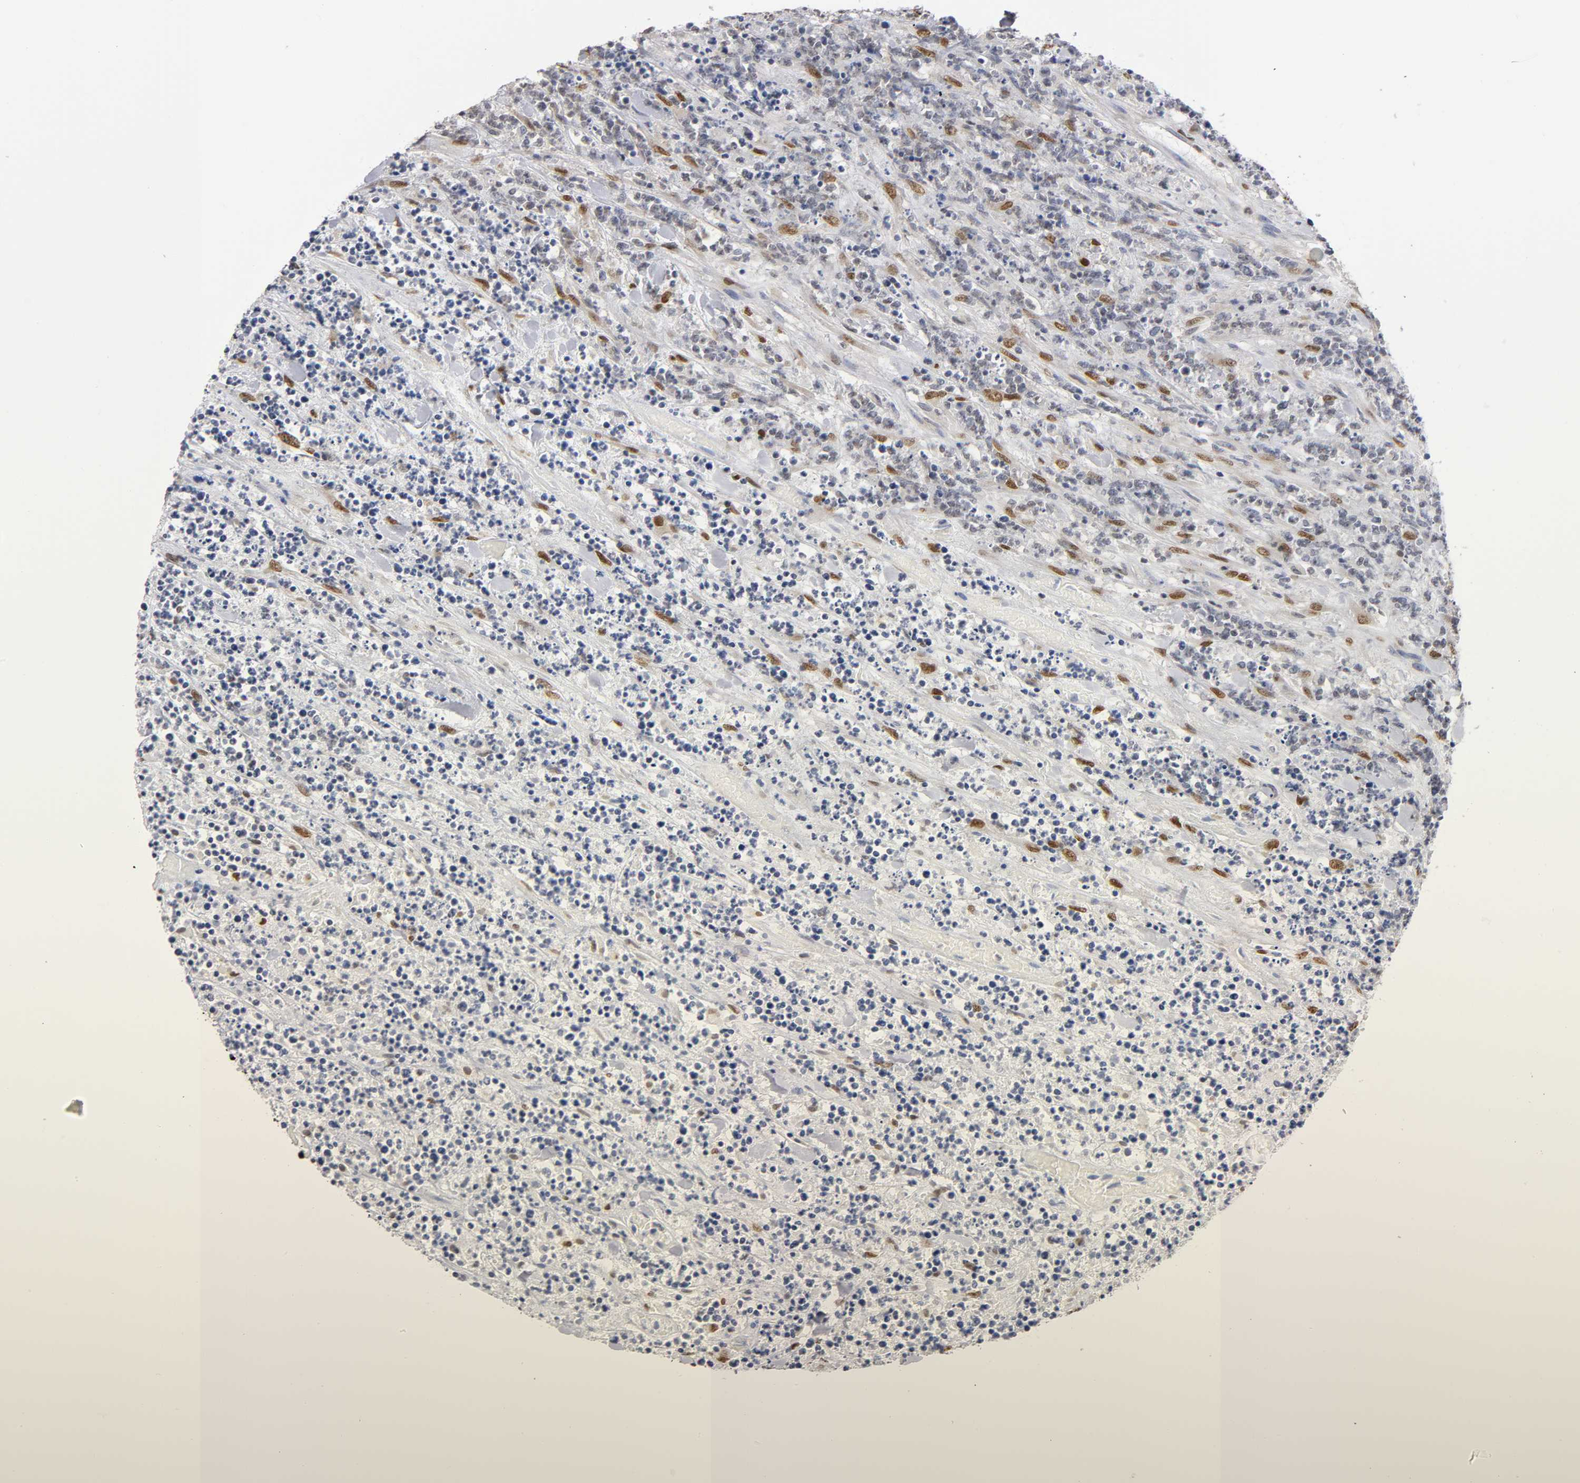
{"staining": {"intensity": "negative", "quantity": "none", "location": "none"}, "tissue": "lymphoma", "cell_type": "Tumor cells", "image_type": "cancer", "snomed": [{"axis": "morphology", "description": "Malignant lymphoma, non-Hodgkin's type, High grade"}, {"axis": "topography", "description": "Soft tissue"}], "caption": "Protein analysis of lymphoma demonstrates no significant positivity in tumor cells.", "gene": "RUNX1", "patient": {"sex": "male", "age": 18}}